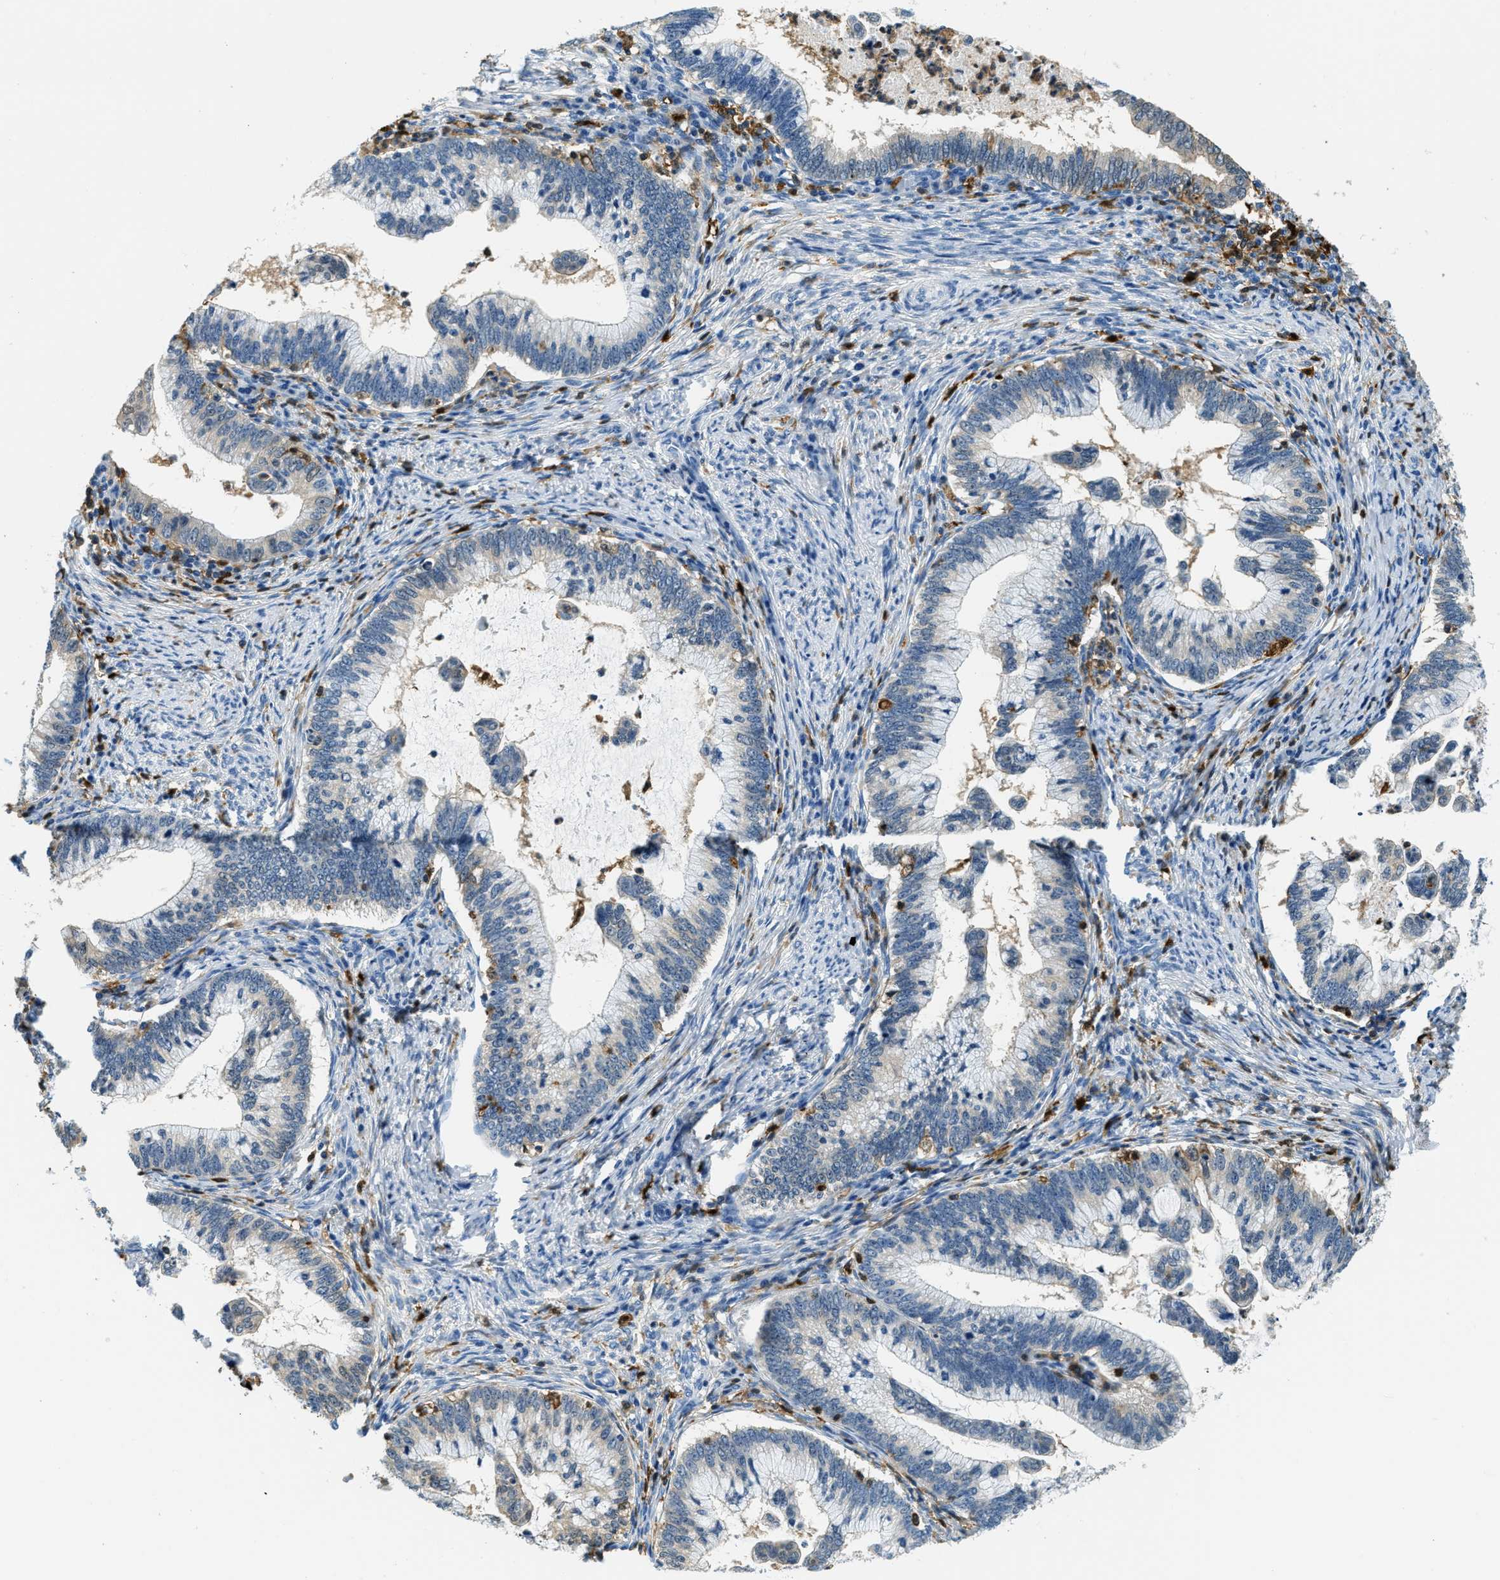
{"staining": {"intensity": "negative", "quantity": "none", "location": "none"}, "tissue": "cervical cancer", "cell_type": "Tumor cells", "image_type": "cancer", "snomed": [{"axis": "morphology", "description": "Adenocarcinoma, NOS"}, {"axis": "topography", "description": "Cervix"}], "caption": "Tumor cells show no significant positivity in cervical cancer.", "gene": "CAPG", "patient": {"sex": "female", "age": 36}}